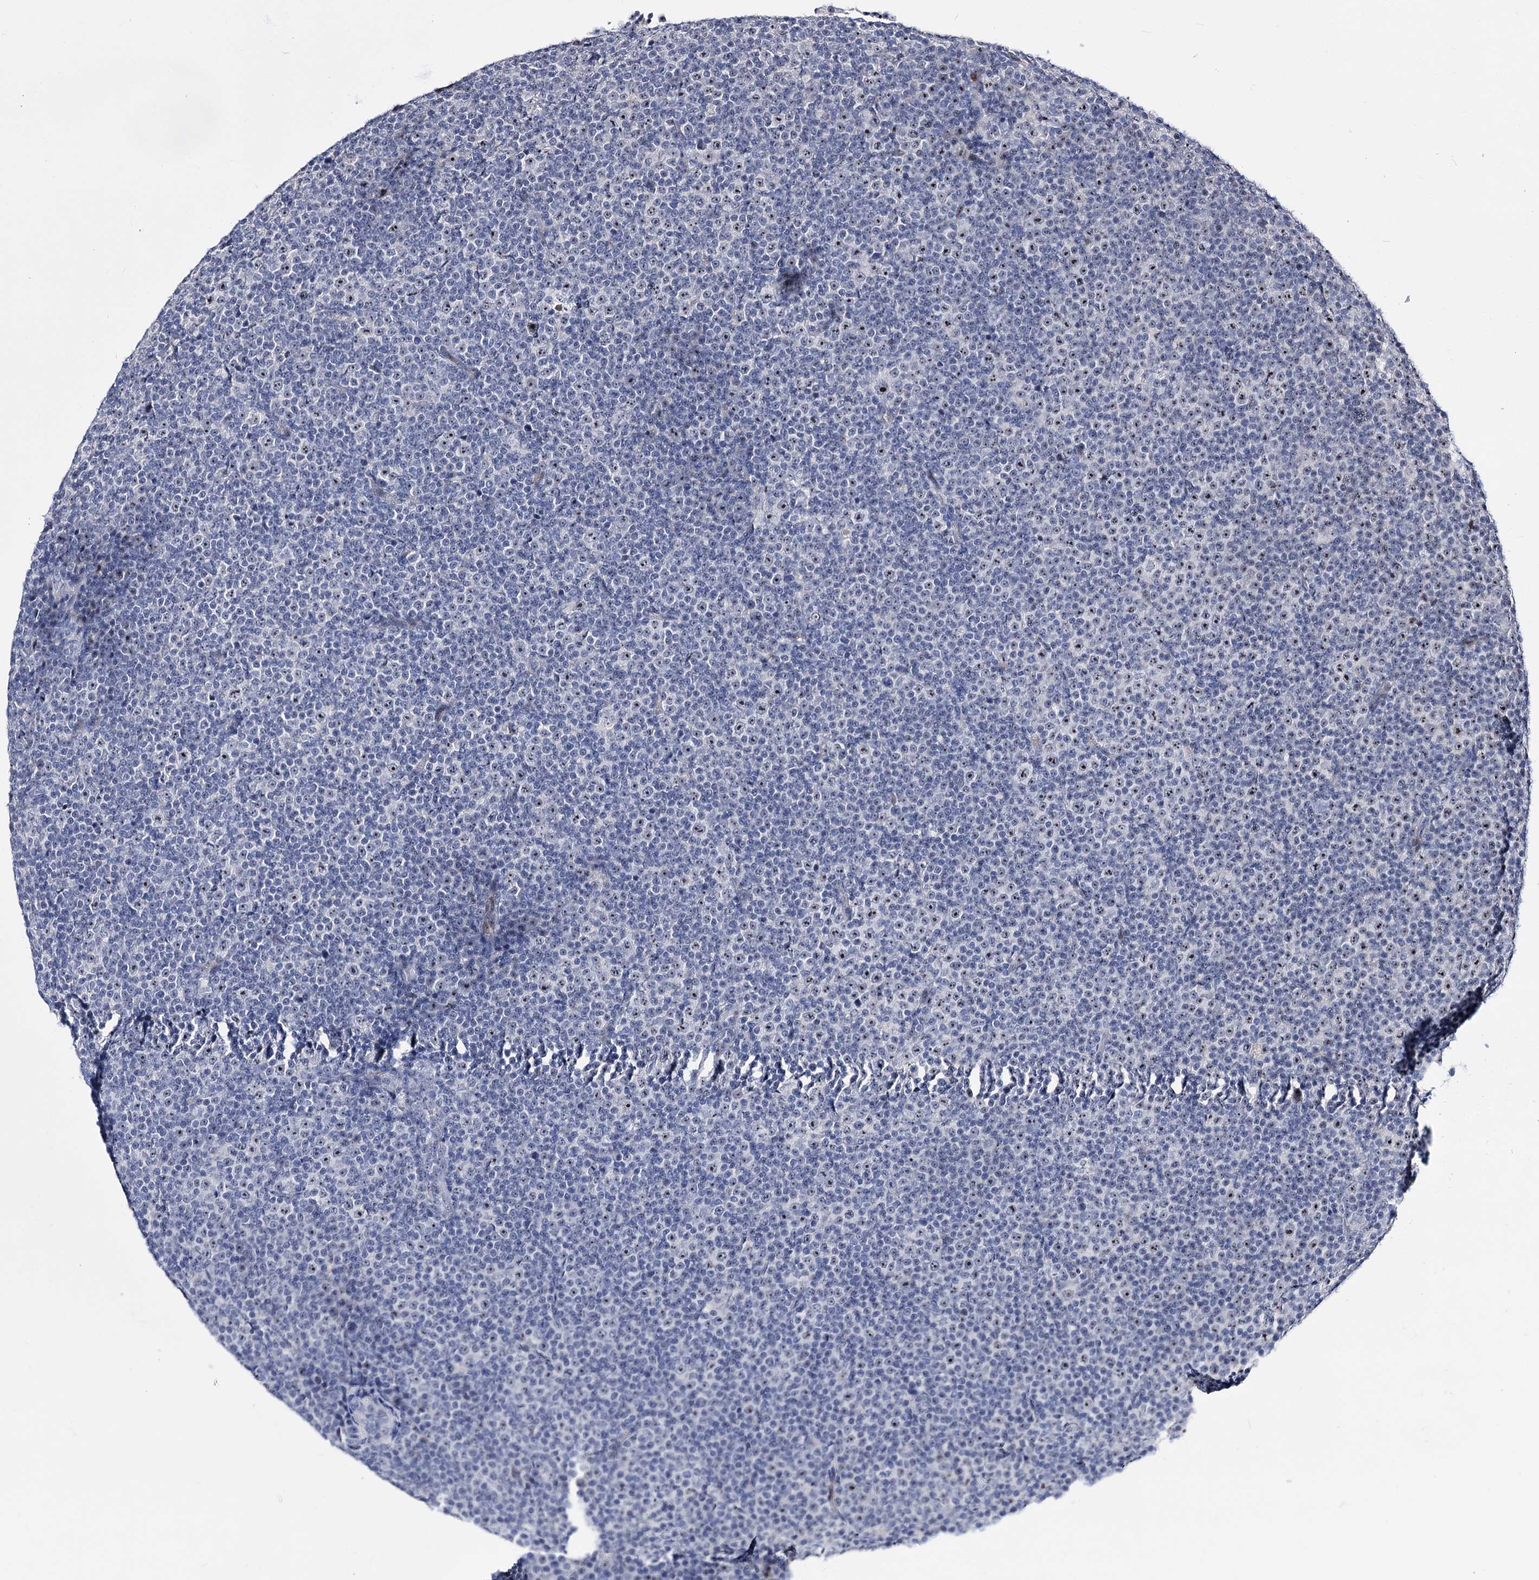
{"staining": {"intensity": "moderate", "quantity": "25%-75%", "location": "nuclear"}, "tissue": "lymphoma", "cell_type": "Tumor cells", "image_type": "cancer", "snomed": [{"axis": "morphology", "description": "Malignant lymphoma, non-Hodgkin's type, Low grade"}, {"axis": "topography", "description": "Lymph node"}], "caption": "Human malignant lymphoma, non-Hodgkin's type (low-grade) stained for a protein (brown) demonstrates moderate nuclear positive positivity in about 25%-75% of tumor cells.", "gene": "PCGF5", "patient": {"sex": "female", "age": 67}}